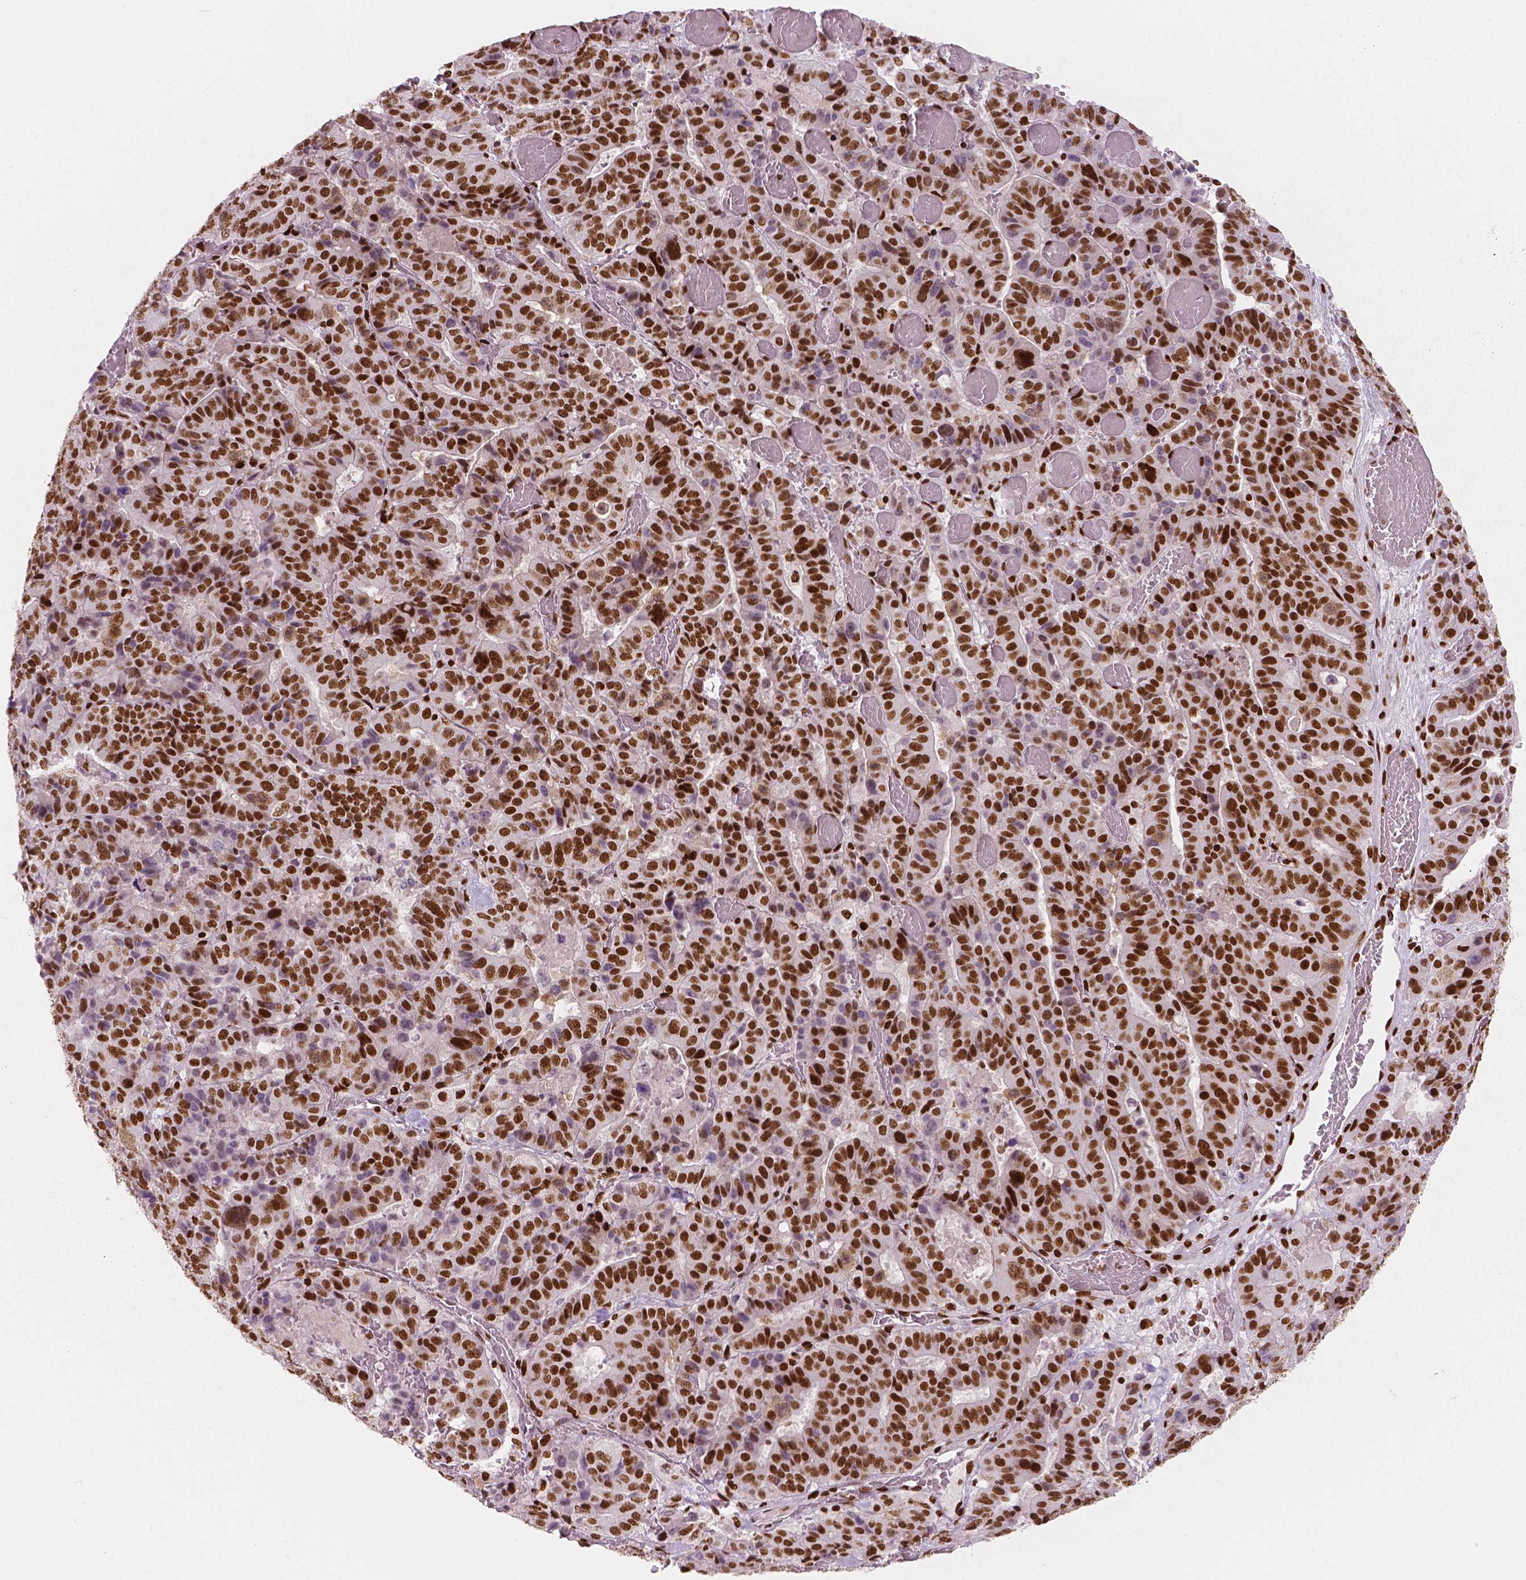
{"staining": {"intensity": "strong", "quantity": ">75%", "location": "nuclear"}, "tissue": "stomach cancer", "cell_type": "Tumor cells", "image_type": "cancer", "snomed": [{"axis": "morphology", "description": "Adenocarcinoma, NOS"}, {"axis": "topography", "description": "Stomach"}], "caption": "Stomach adenocarcinoma tissue reveals strong nuclear expression in about >75% of tumor cells (Stains: DAB in brown, nuclei in blue, Microscopy: brightfield microscopy at high magnification).", "gene": "BRD4", "patient": {"sex": "male", "age": 48}}